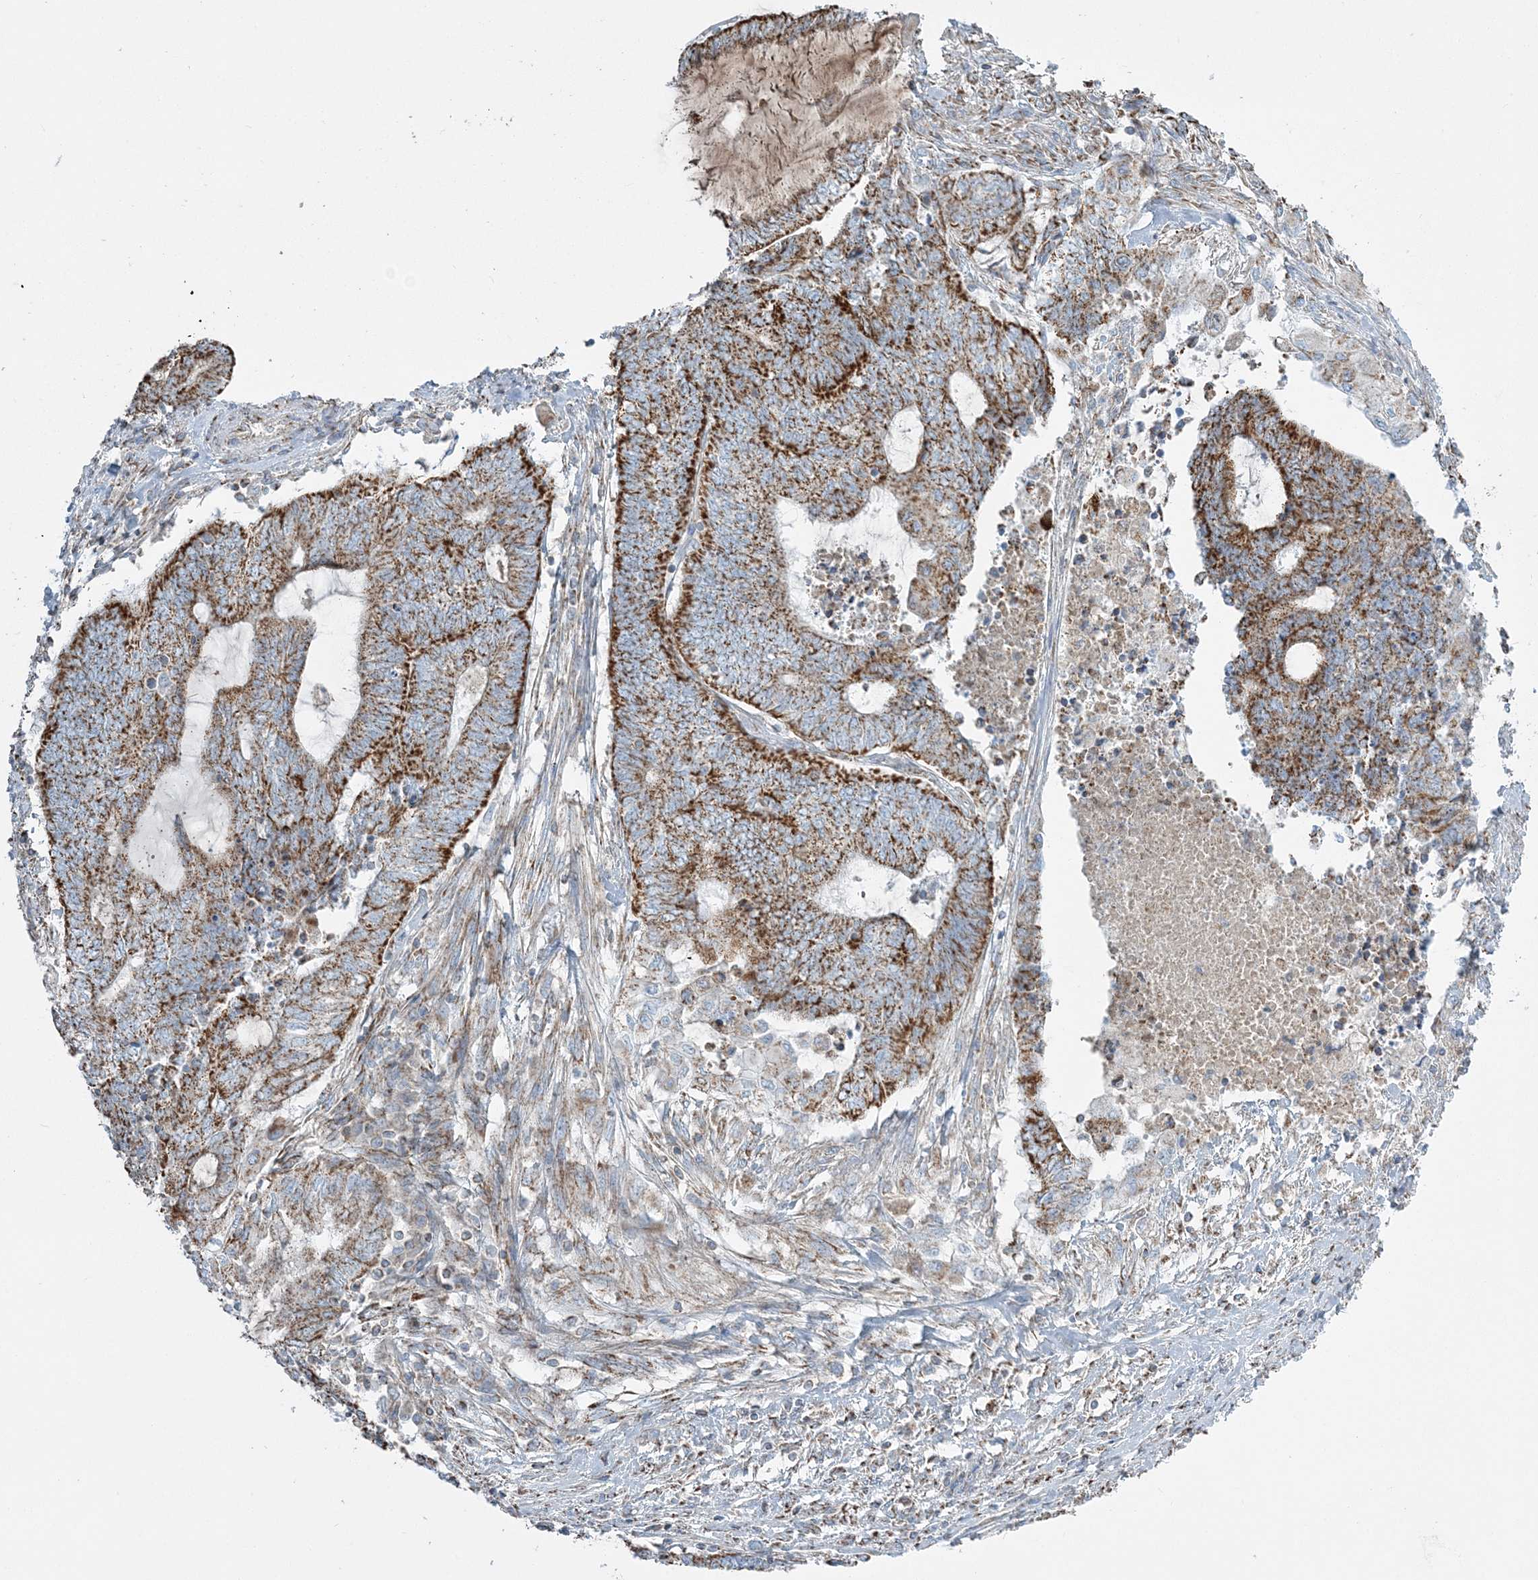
{"staining": {"intensity": "strong", "quantity": ">75%", "location": "cytoplasmic/membranous"}, "tissue": "endometrial cancer", "cell_type": "Tumor cells", "image_type": "cancer", "snomed": [{"axis": "morphology", "description": "Adenocarcinoma, NOS"}, {"axis": "topography", "description": "Uterus"}, {"axis": "topography", "description": "Endometrium"}], "caption": "Adenocarcinoma (endometrial) stained with a brown dye exhibits strong cytoplasmic/membranous positive expression in about >75% of tumor cells.", "gene": "RAB11FIP3", "patient": {"sex": "female", "age": 70}}